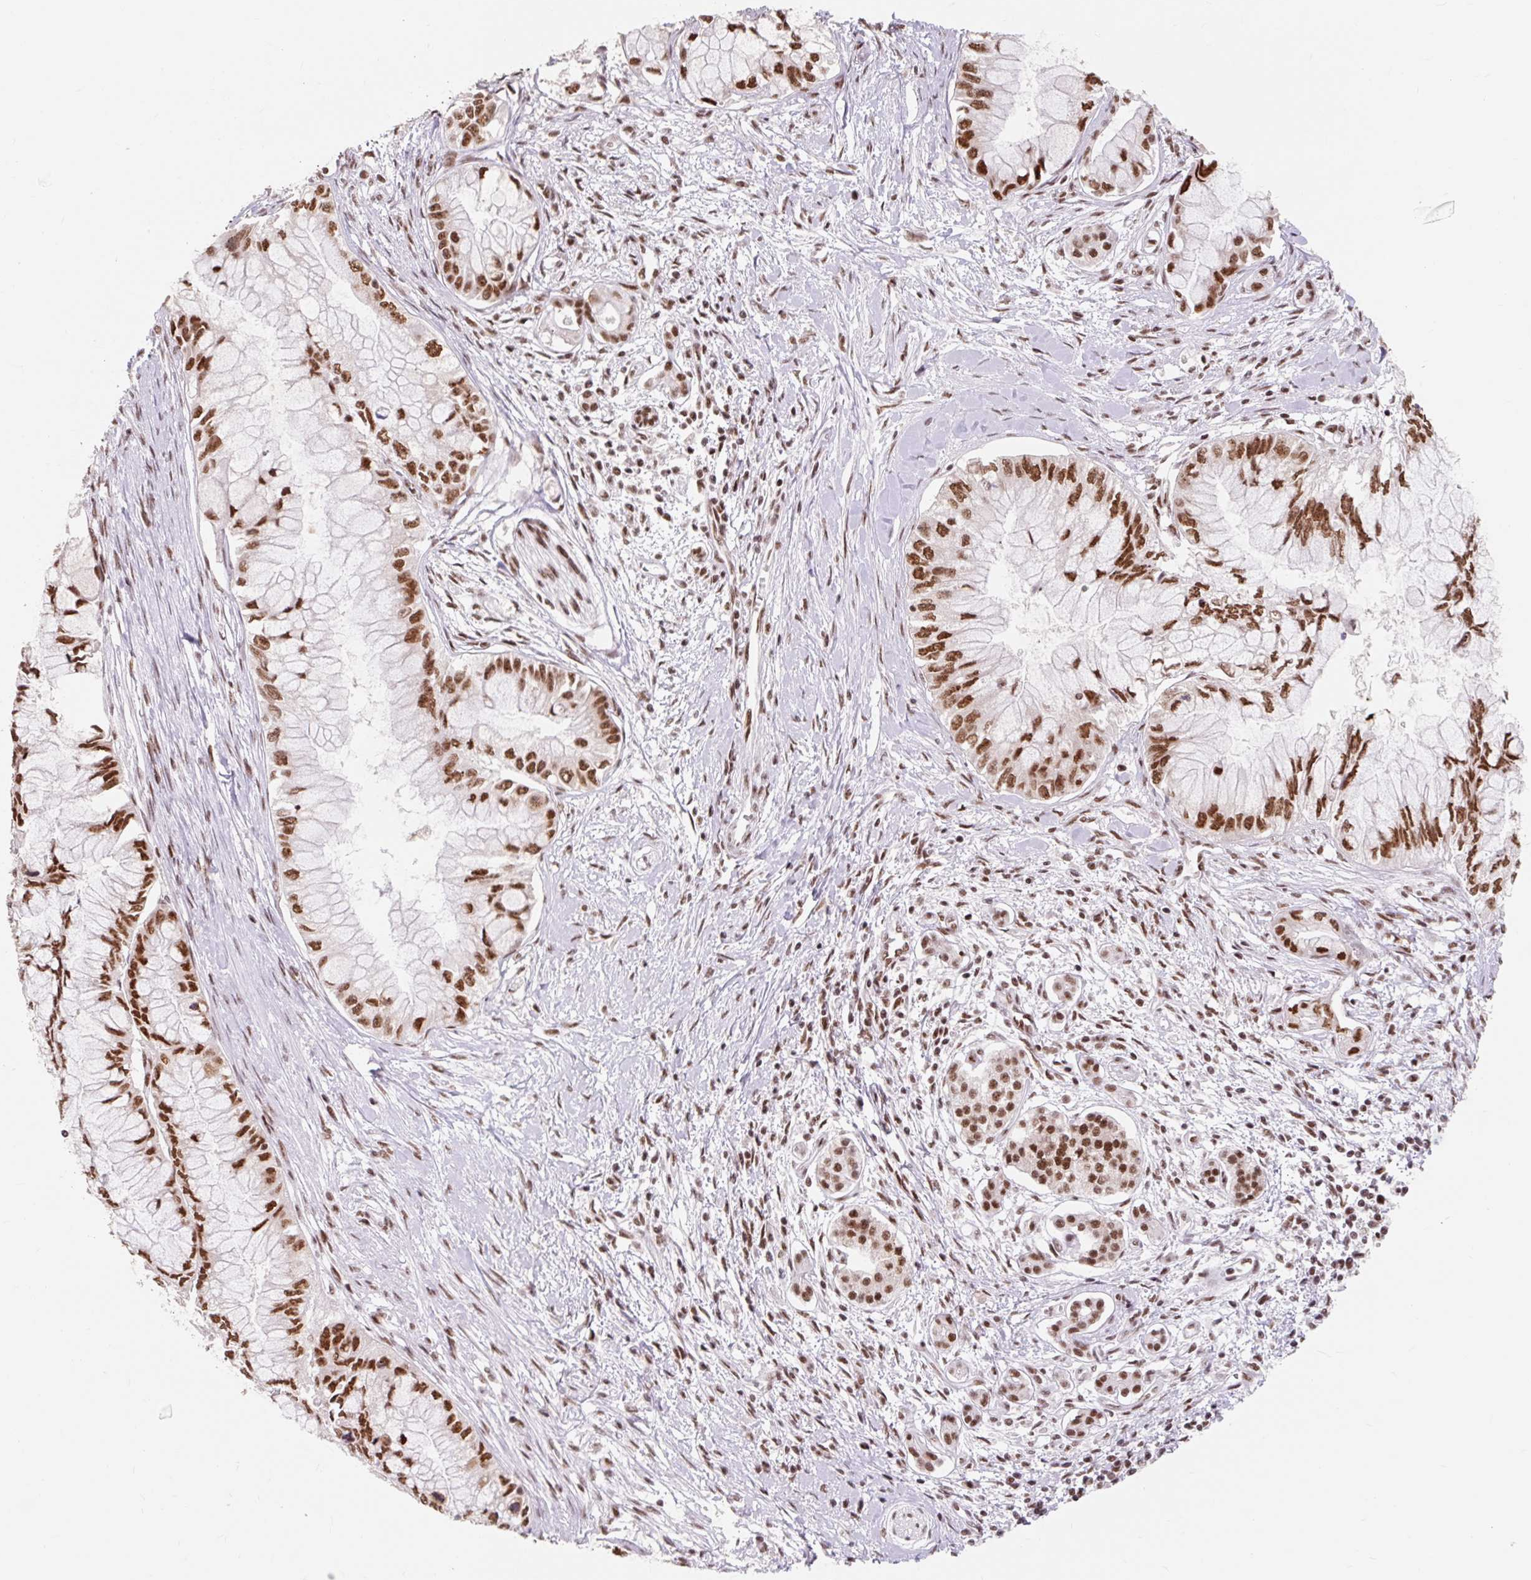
{"staining": {"intensity": "strong", "quantity": ">75%", "location": "nuclear"}, "tissue": "pancreatic cancer", "cell_type": "Tumor cells", "image_type": "cancer", "snomed": [{"axis": "morphology", "description": "Adenocarcinoma, NOS"}, {"axis": "topography", "description": "Pancreas"}], "caption": "A micrograph of human pancreatic adenocarcinoma stained for a protein demonstrates strong nuclear brown staining in tumor cells. (Stains: DAB (3,3'-diaminobenzidine) in brown, nuclei in blue, Microscopy: brightfield microscopy at high magnification).", "gene": "SRSF10", "patient": {"sex": "male", "age": 48}}